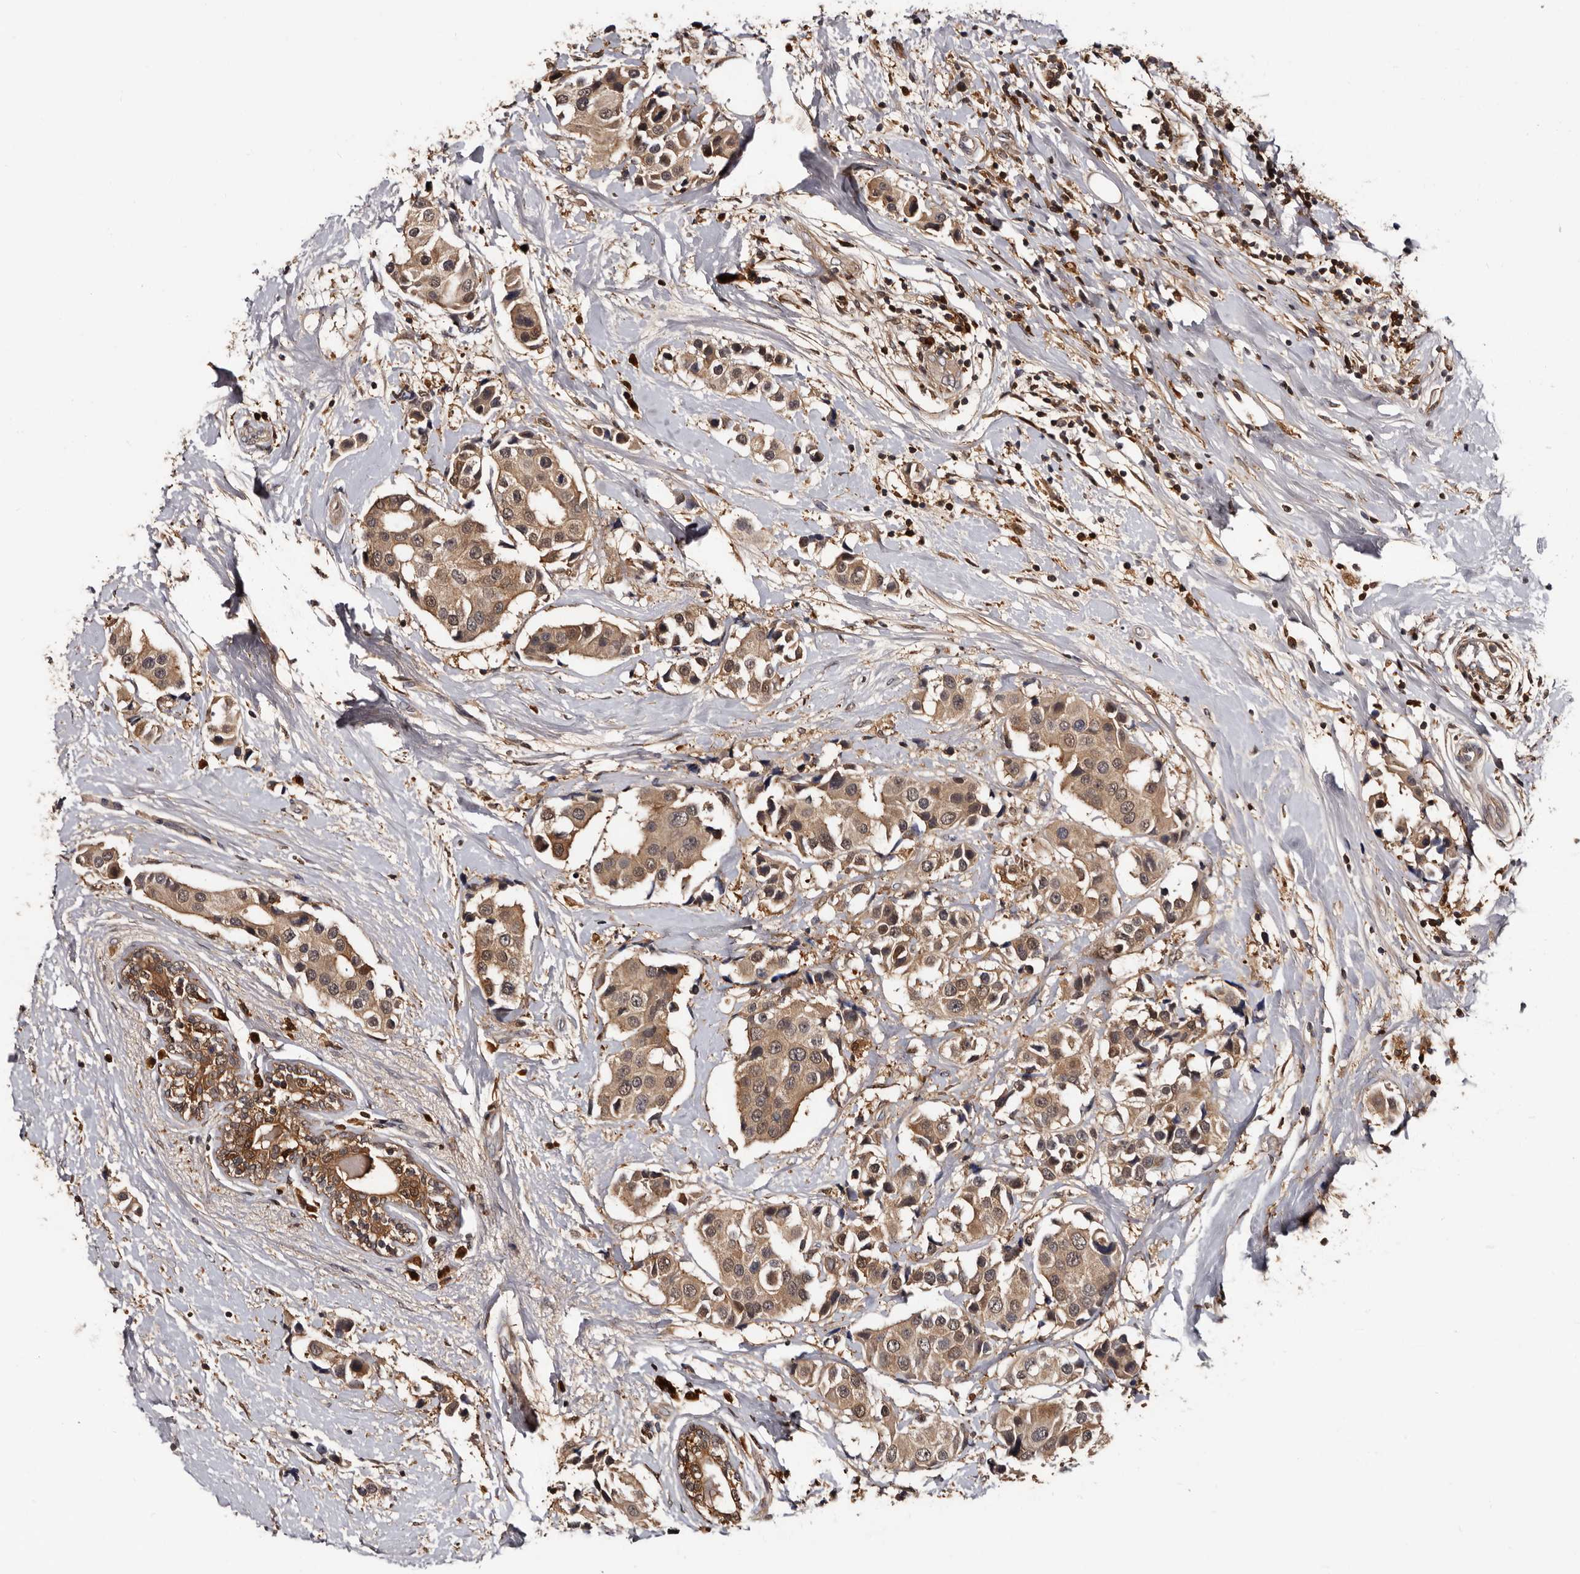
{"staining": {"intensity": "moderate", "quantity": ">75%", "location": "cytoplasmic/membranous"}, "tissue": "breast cancer", "cell_type": "Tumor cells", "image_type": "cancer", "snomed": [{"axis": "morphology", "description": "Normal tissue, NOS"}, {"axis": "morphology", "description": "Duct carcinoma"}, {"axis": "topography", "description": "Breast"}], "caption": "The micrograph exhibits a brown stain indicating the presence of a protein in the cytoplasmic/membranous of tumor cells in breast cancer (invasive ductal carcinoma).", "gene": "DNPH1", "patient": {"sex": "female", "age": 39}}